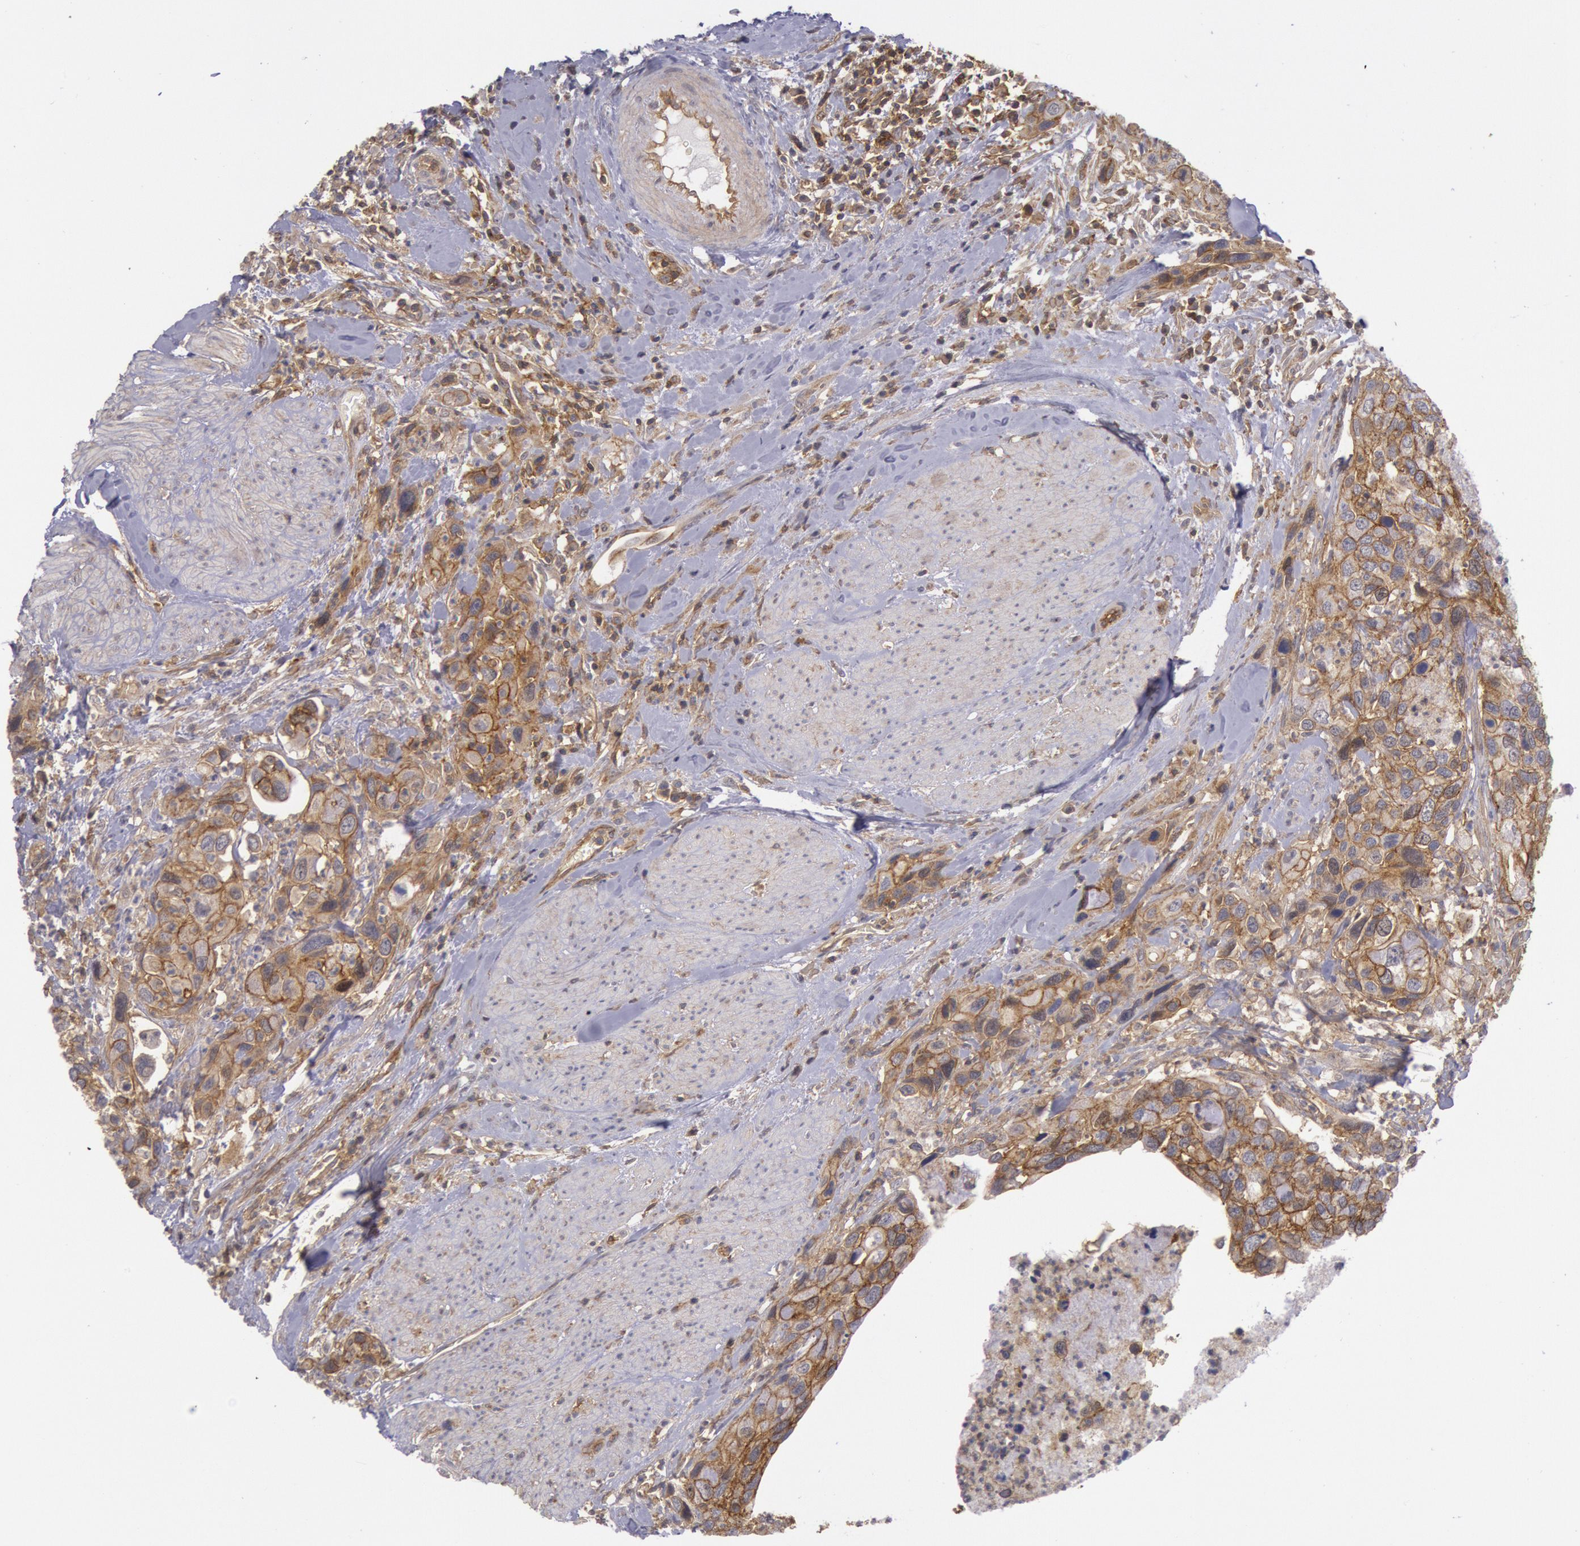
{"staining": {"intensity": "moderate", "quantity": "25%-75%", "location": "cytoplasmic/membranous"}, "tissue": "urothelial cancer", "cell_type": "Tumor cells", "image_type": "cancer", "snomed": [{"axis": "morphology", "description": "Urothelial carcinoma, High grade"}, {"axis": "topography", "description": "Urinary bladder"}], "caption": "An immunohistochemistry photomicrograph of tumor tissue is shown. Protein staining in brown labels moderate cytoplasmic/membranous positivity in urothelial cancer within tumor cells.", "gene": "STX4", "patient": {"sex": "male", "age": 66}}